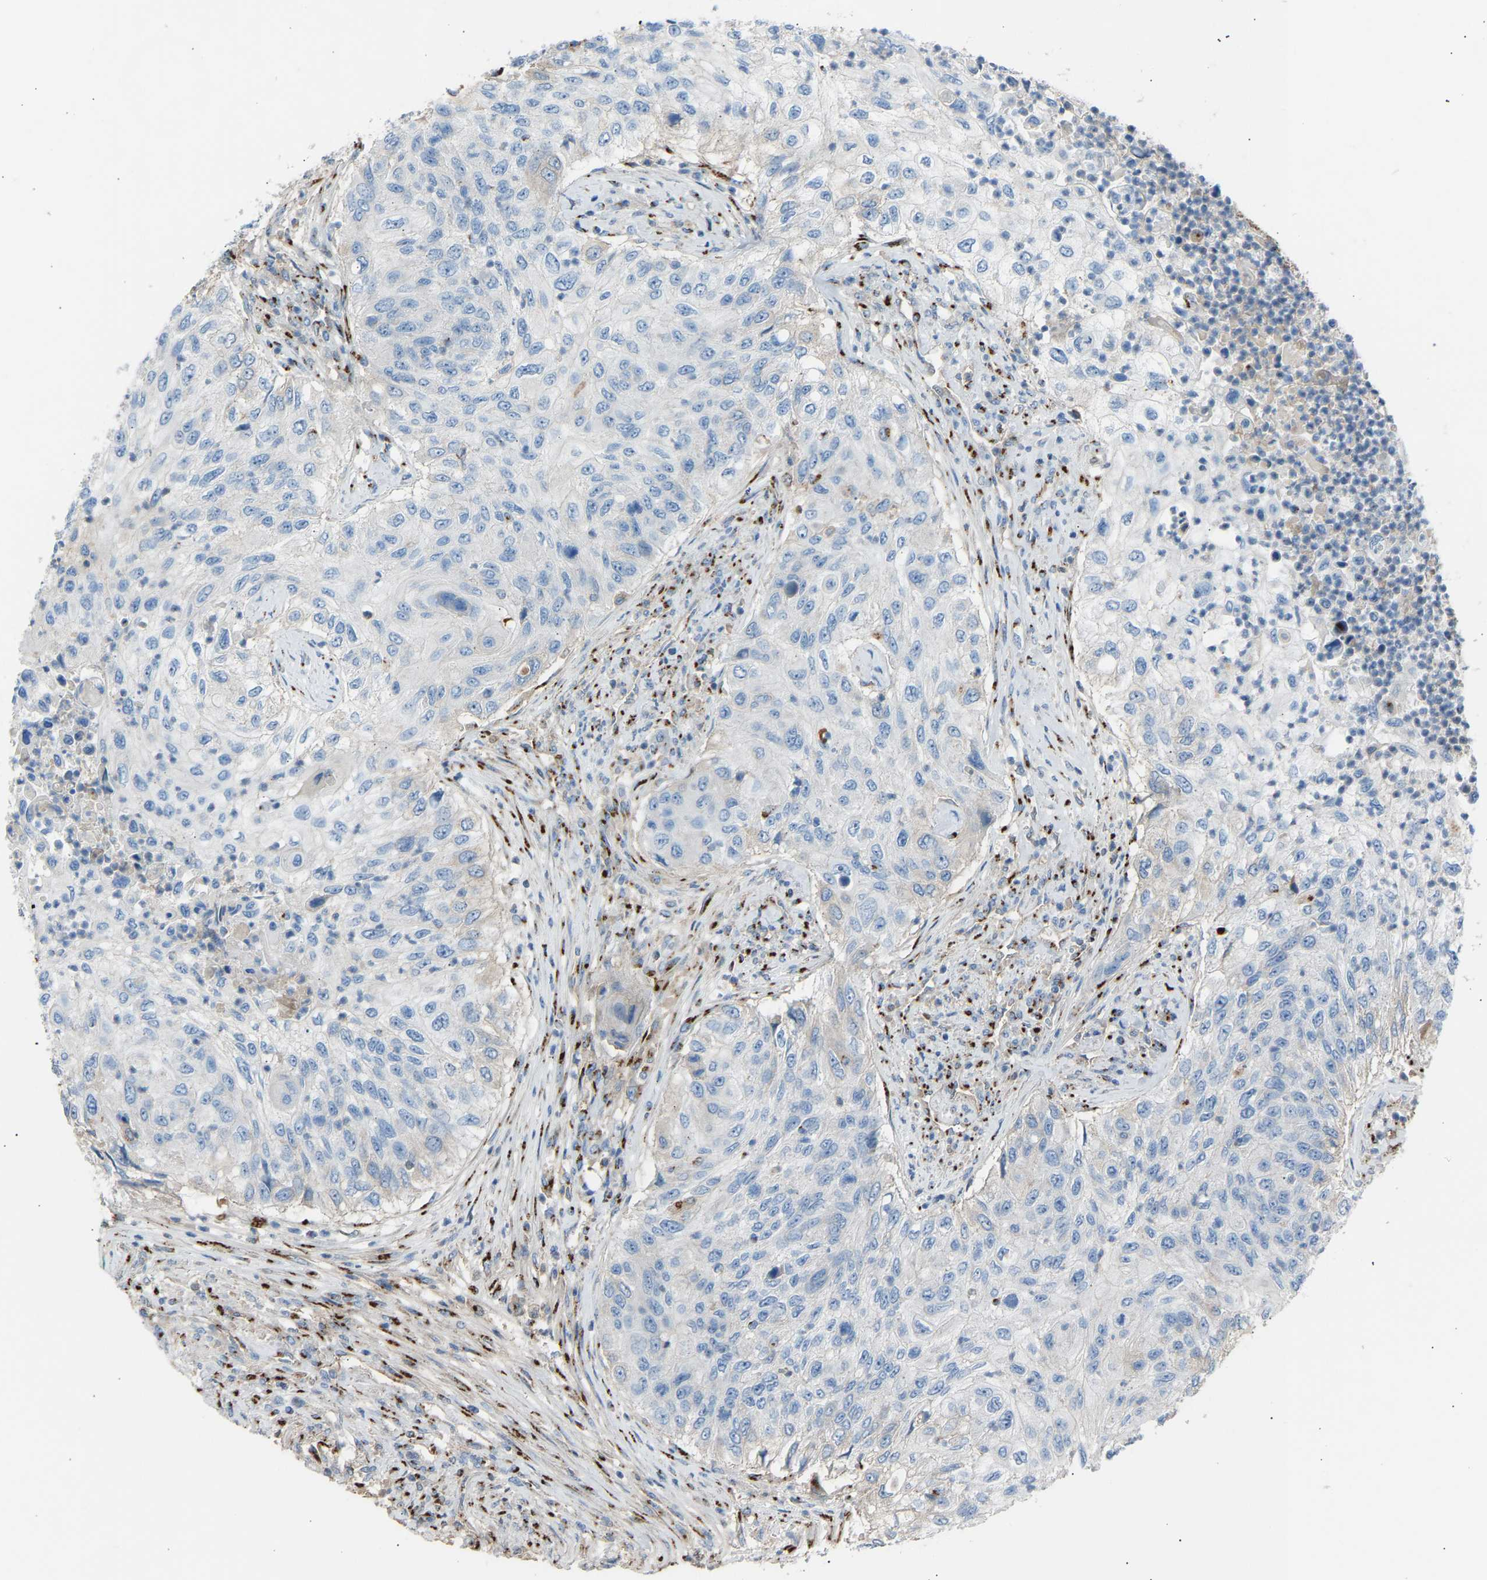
{"staining": {"intensity": "negative", "quantity": "none", "location": "none"}, "tissue": "urothelial cancer", "cell_type": "Tumor cells", "image_type": "cancer", "snomed": [{"axis": "morphology", "description": "Urothelial carcinoma, High grade"}, {"axis": "topography", "description": "Urinary bladder"}], "caption": "Tumor cells show no significant positivity in high-grade urothelial carcinoma.", "gene": "CYREN", "patient": {"sex": "female", "age": 60}}